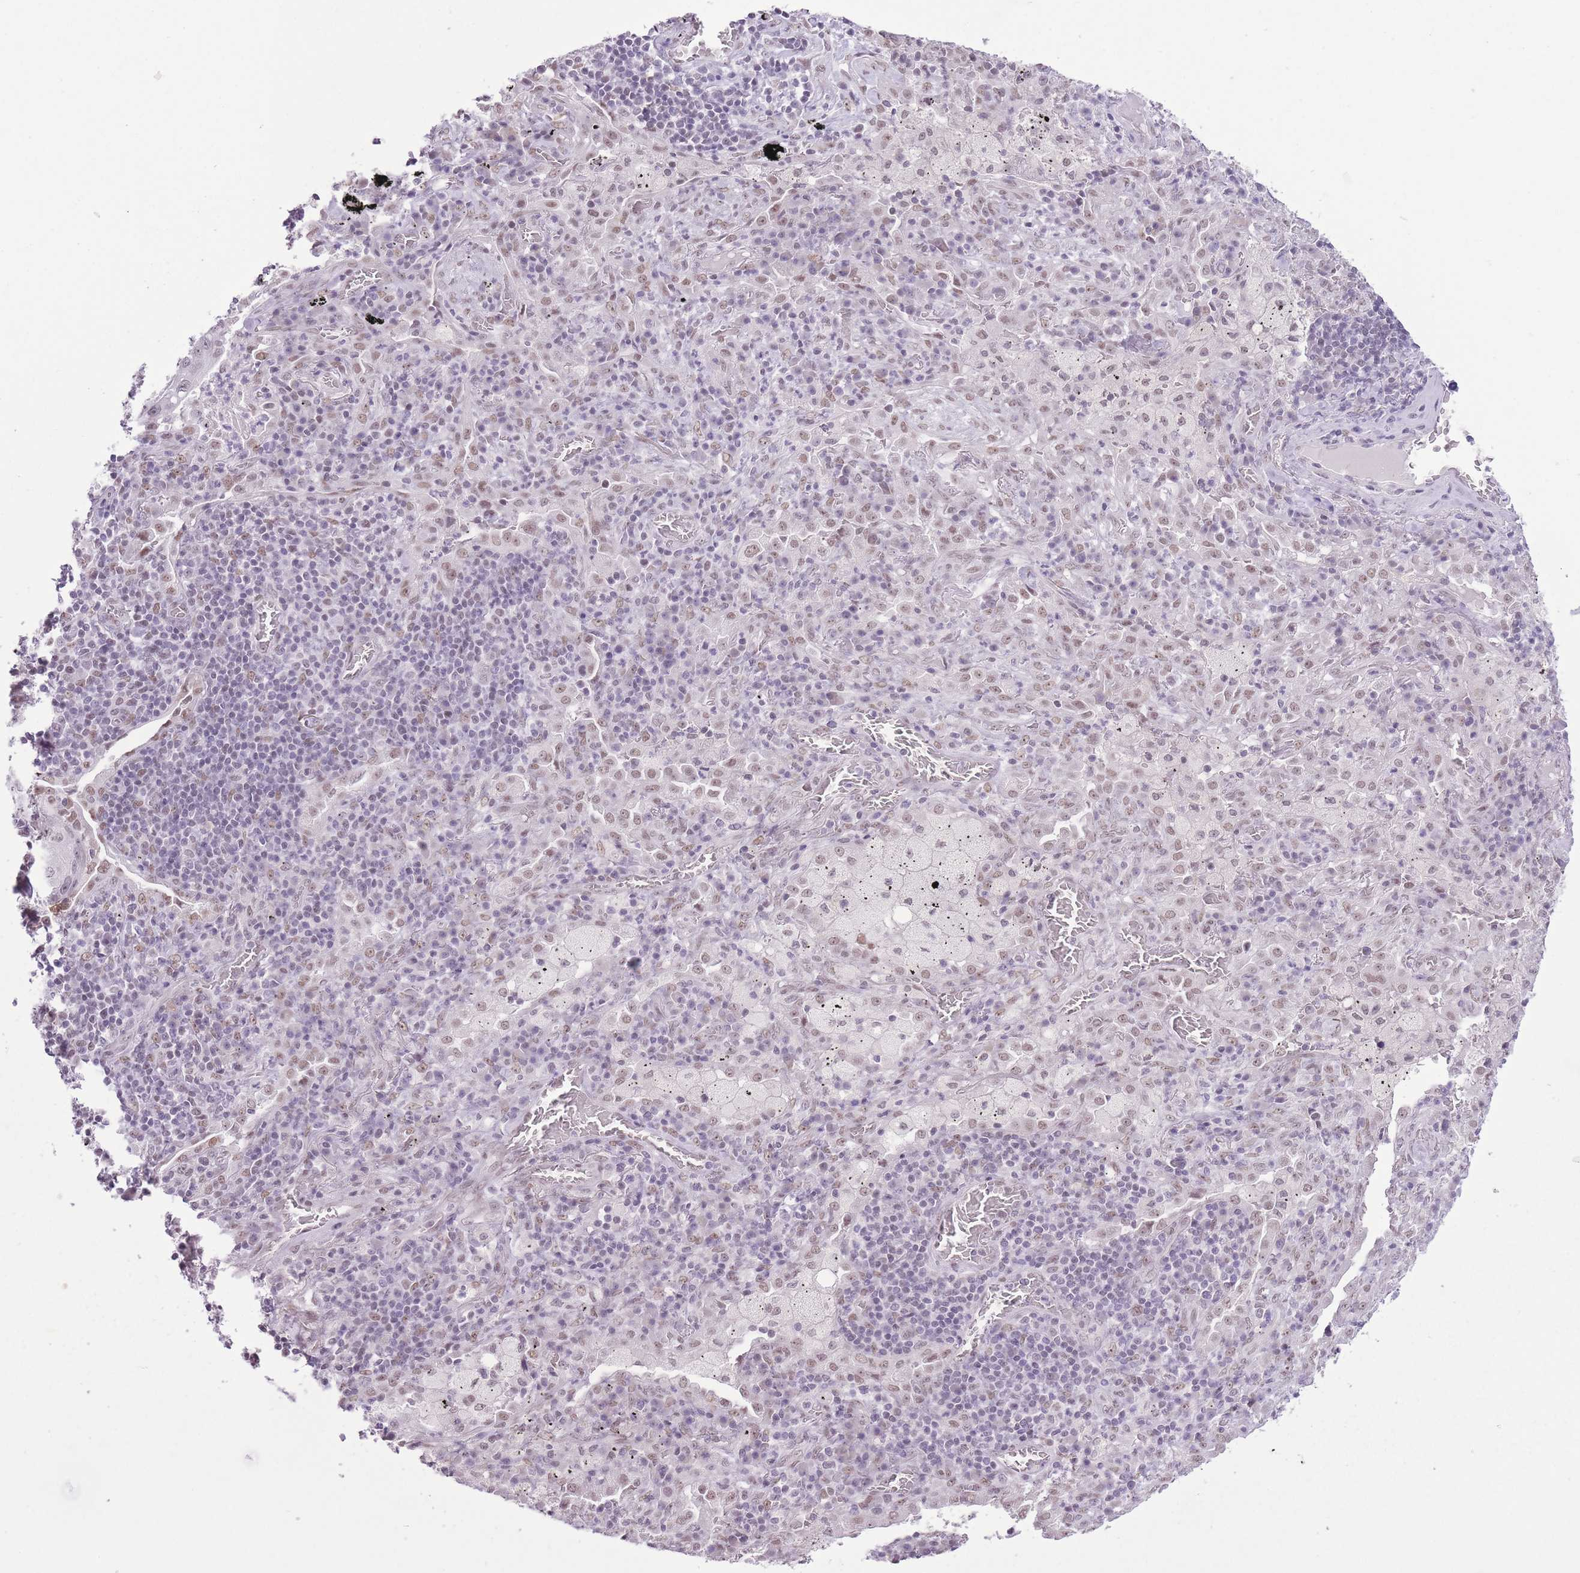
{"staining": {"intensity": "moderate", "quantity": "25%-75%", "location": "nuclear"}, "tissue": "lung cancer", "cell_type": "Tumor cells", "image_type": "cancer", "snomed": [{"axis": "morphology", "description": "Squamous cell carcinoma, NOS"}, {"axis": "topography", "description": "Lung"}], "caption": "Lung cancer was stained to show a protein in brown. There is medium levels of moderate nuclear expression in approximately 25%-75% of tumor cells.", "gene": "ZBED5", "patient": {"sex": "female", "age": 63}}